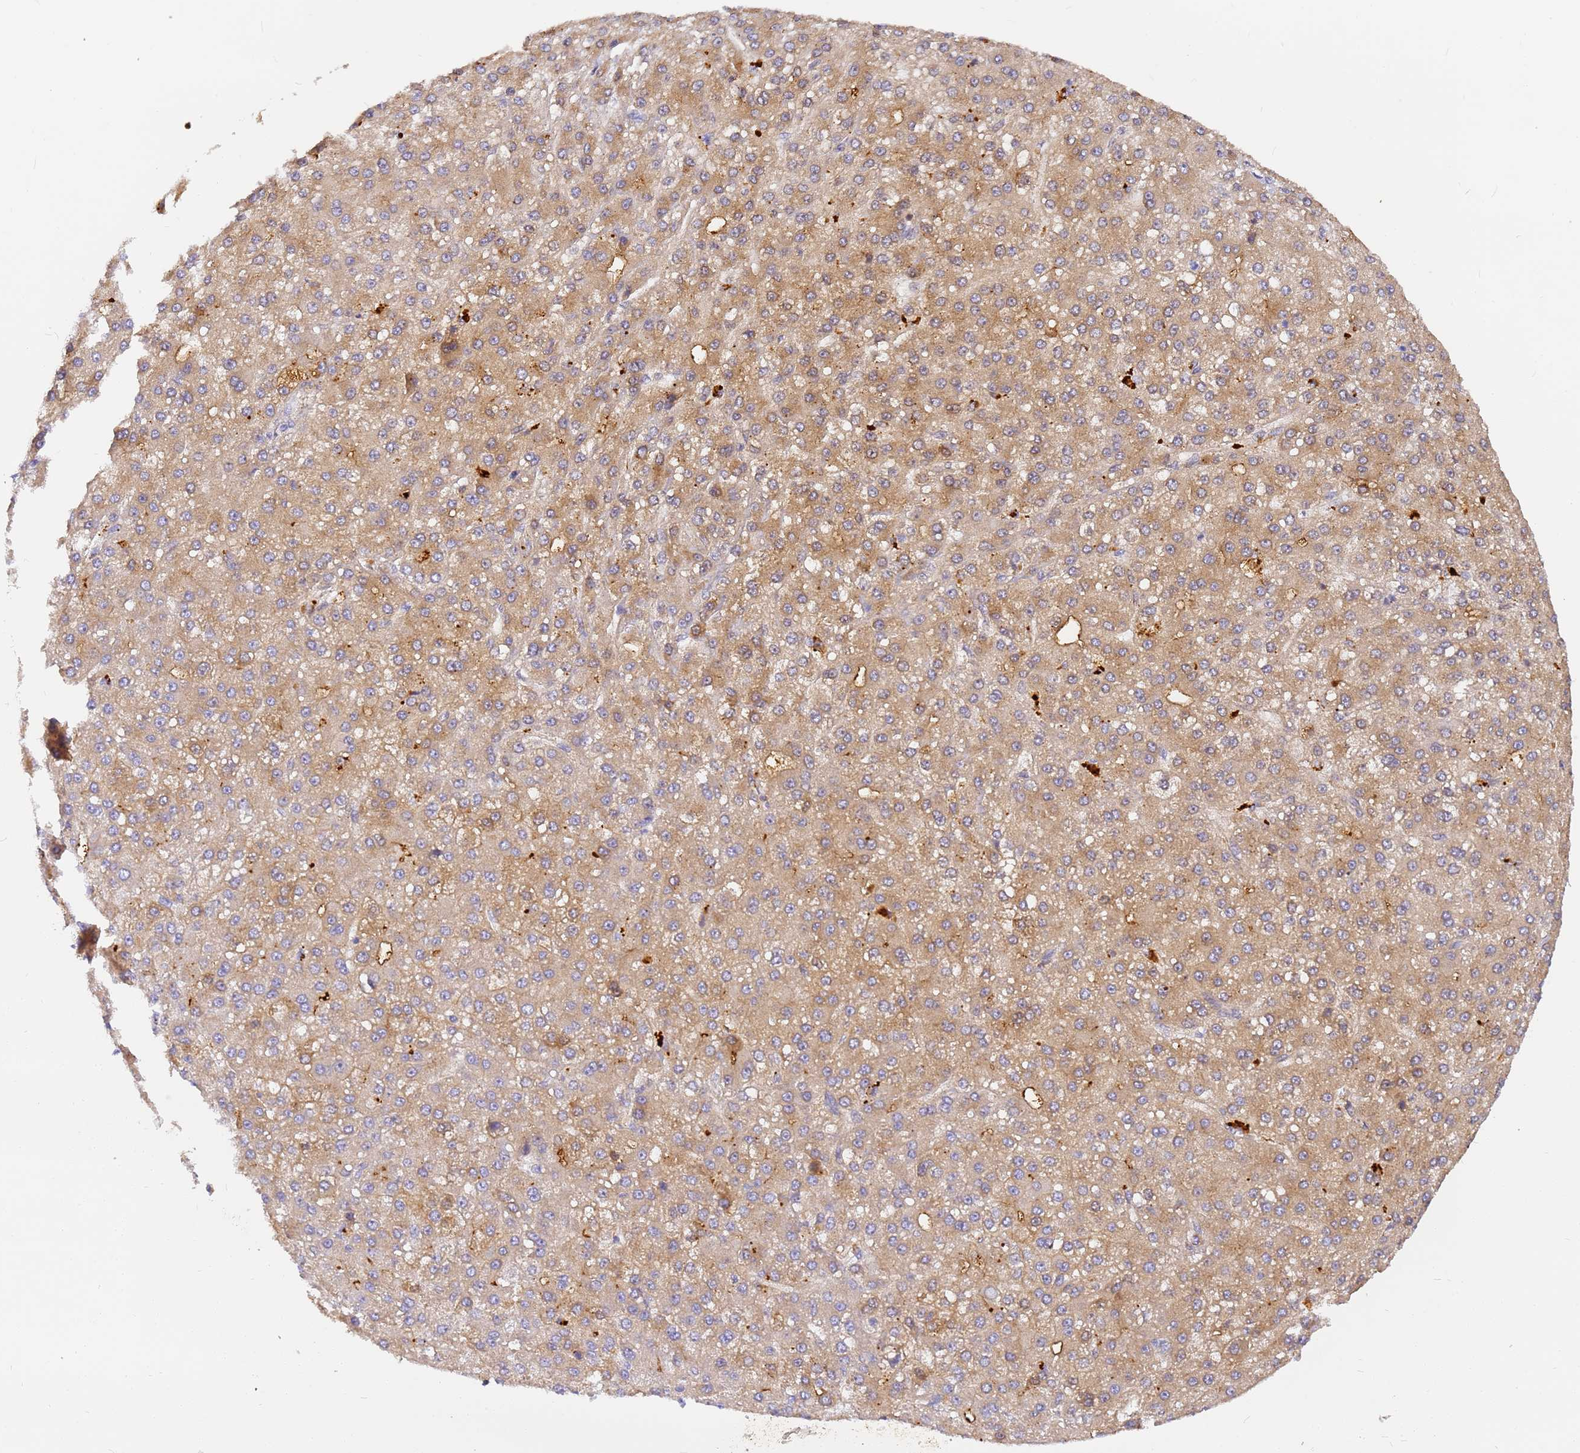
{"staining": {"intensity": "moderate", "quantity": ">75%", "location": "cytoplasmic/membranous"}, "tissue": "liver cancer", "cell_type": "Tumor cells", "image_type": "cancer", "snomed": [{"axis": "morphology", "description": "Carcinoma, Hepatocellular, NOS"}, {"axis": "topography", "description": "Liver"}], "caption": "The photomicrograph exhibits staining of hepatocellular carcinoma (liver), revealing moderate cytoplasmic/membranous protein positivity (brown color) within tumor cells.", "gene": "CFHR2", "patient": {"sex": "male", "age": 67}}